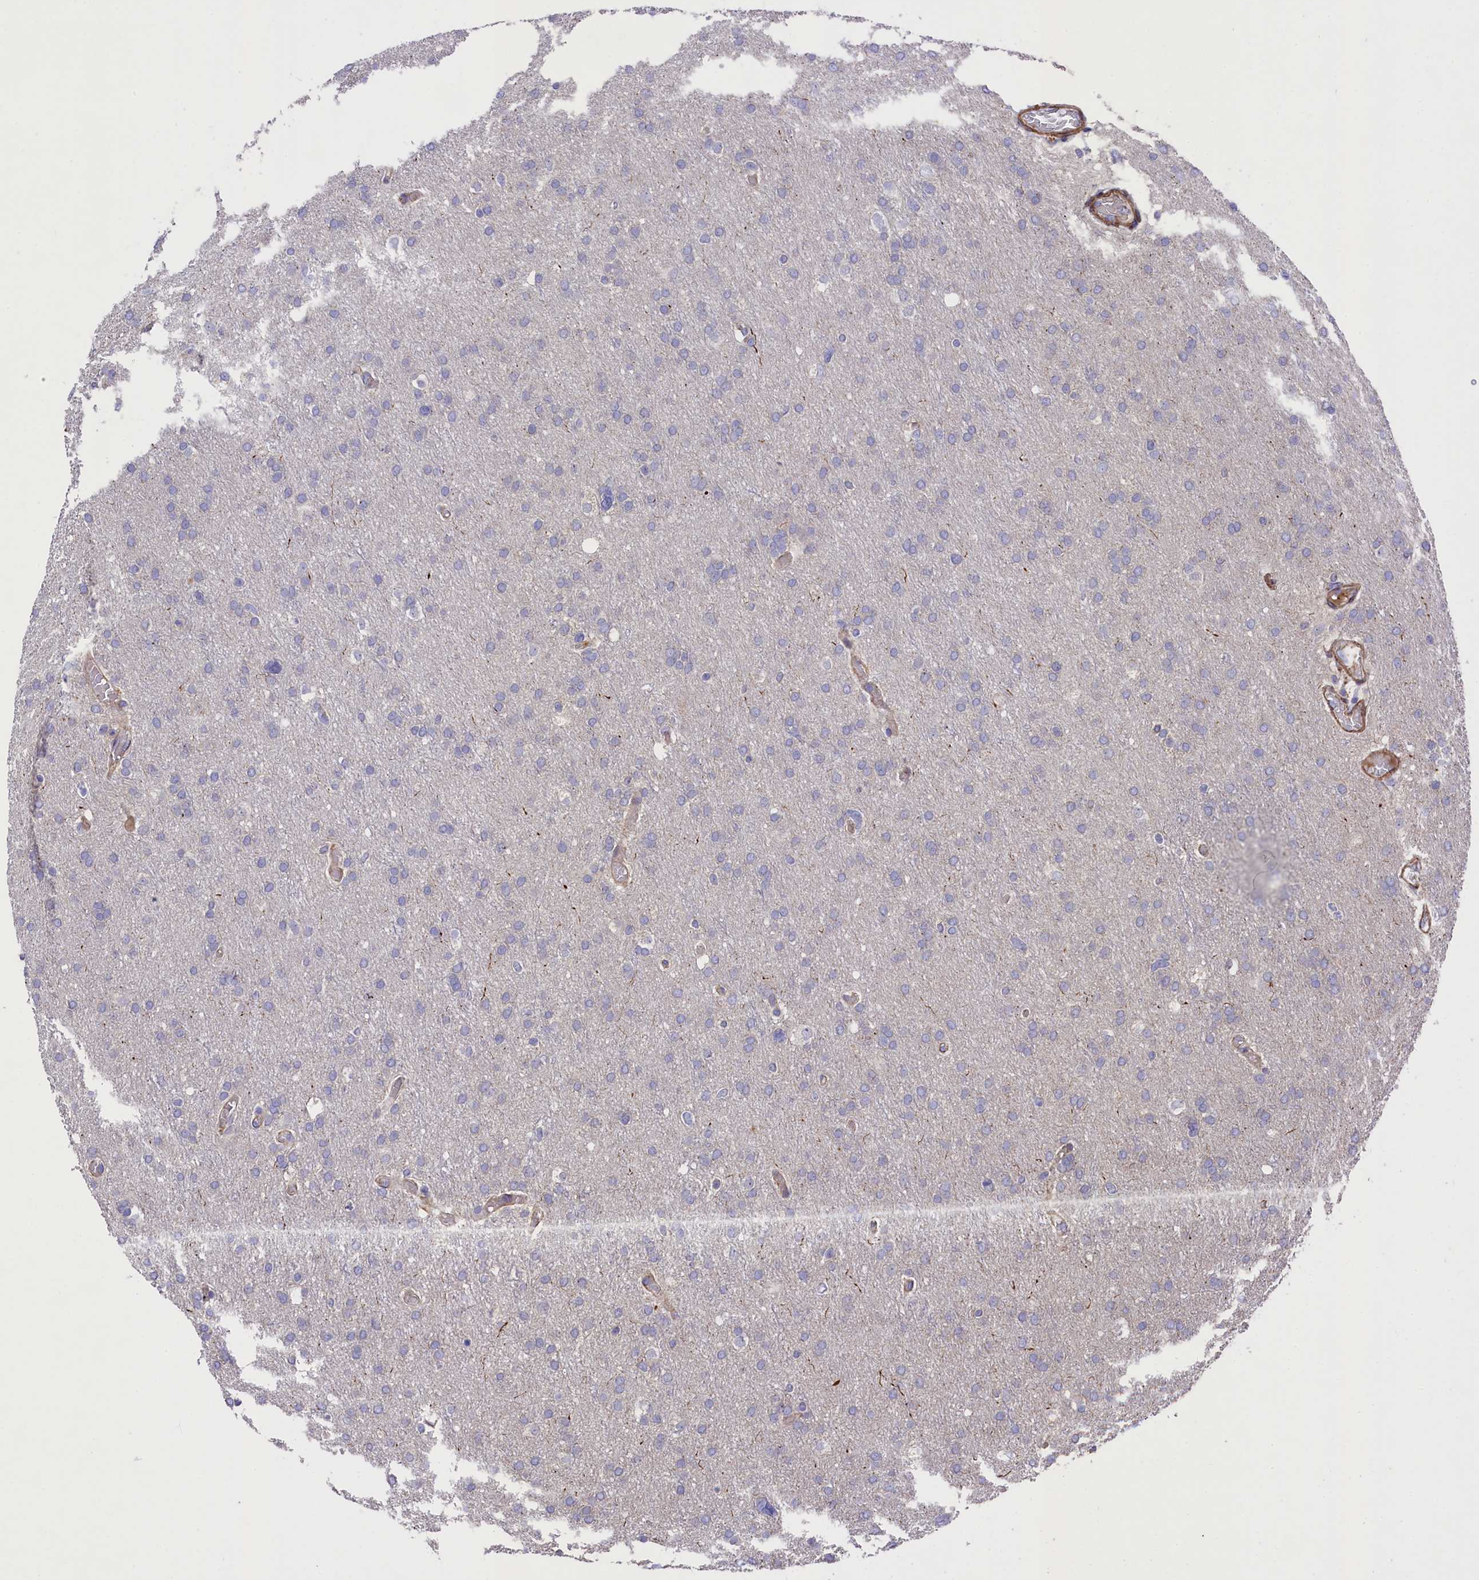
{"staining": {"intensity": "negative", "quantity": "none", "location": "none"}, "tissue": "glioma", "cell_type": "Tumor cells", "image_type": "cancer", "snomed": [{"axis": "morphology", "description": "Glioma, malignant, High grade"}, {"axis": "topography", "description": "Cerebral cortex"}], "caption": "Malignant high-grade glioma was stained to show a protein in brown. There is no significant staining in tumor cells. (Immunohistochemistry, brightfield microscopy, high magnification).", "gene": "RAPSN", "patient": {"sex": "female", "age": 36}}